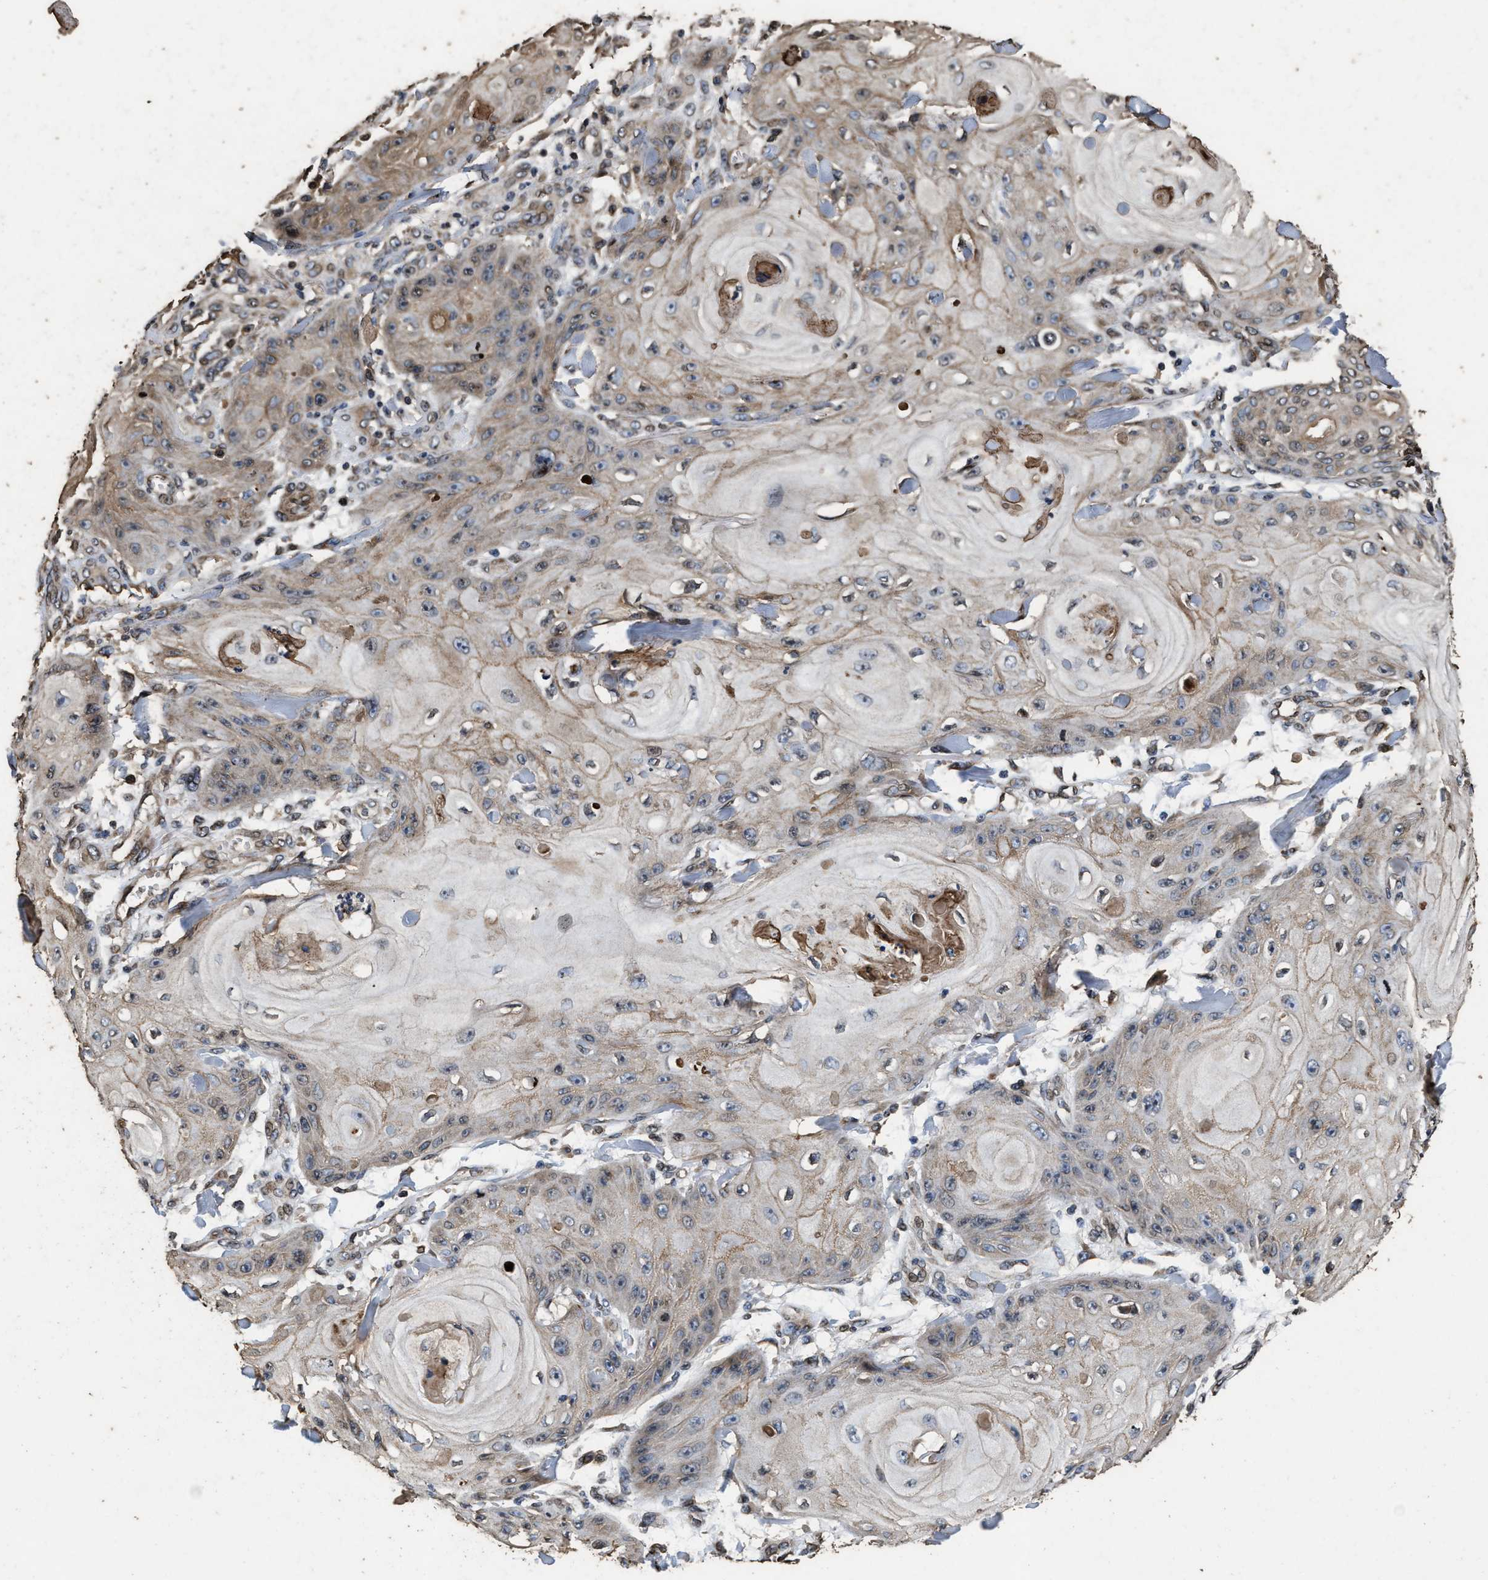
{"staining": {"intensity": "weak", "quantity": "25%-75%", "location": "cytoplasmic/membranous"}, "tissue": "skin cancer", "cell_type": "Tumor cells", "image_type": "cancer", "snomed": [{"axis": "morphology", "description": "Squamous cell carcinoma, NOS"}, {"axis": "topography", "description": "Skin"}], "caption": "Tumor cells exhibit low levels of weak cytoplasmic/membranous expression in about 25%-75% of cells in skin cancer.", "gene": "ACCS", "patient": {"sex": "male", "age": 74}}